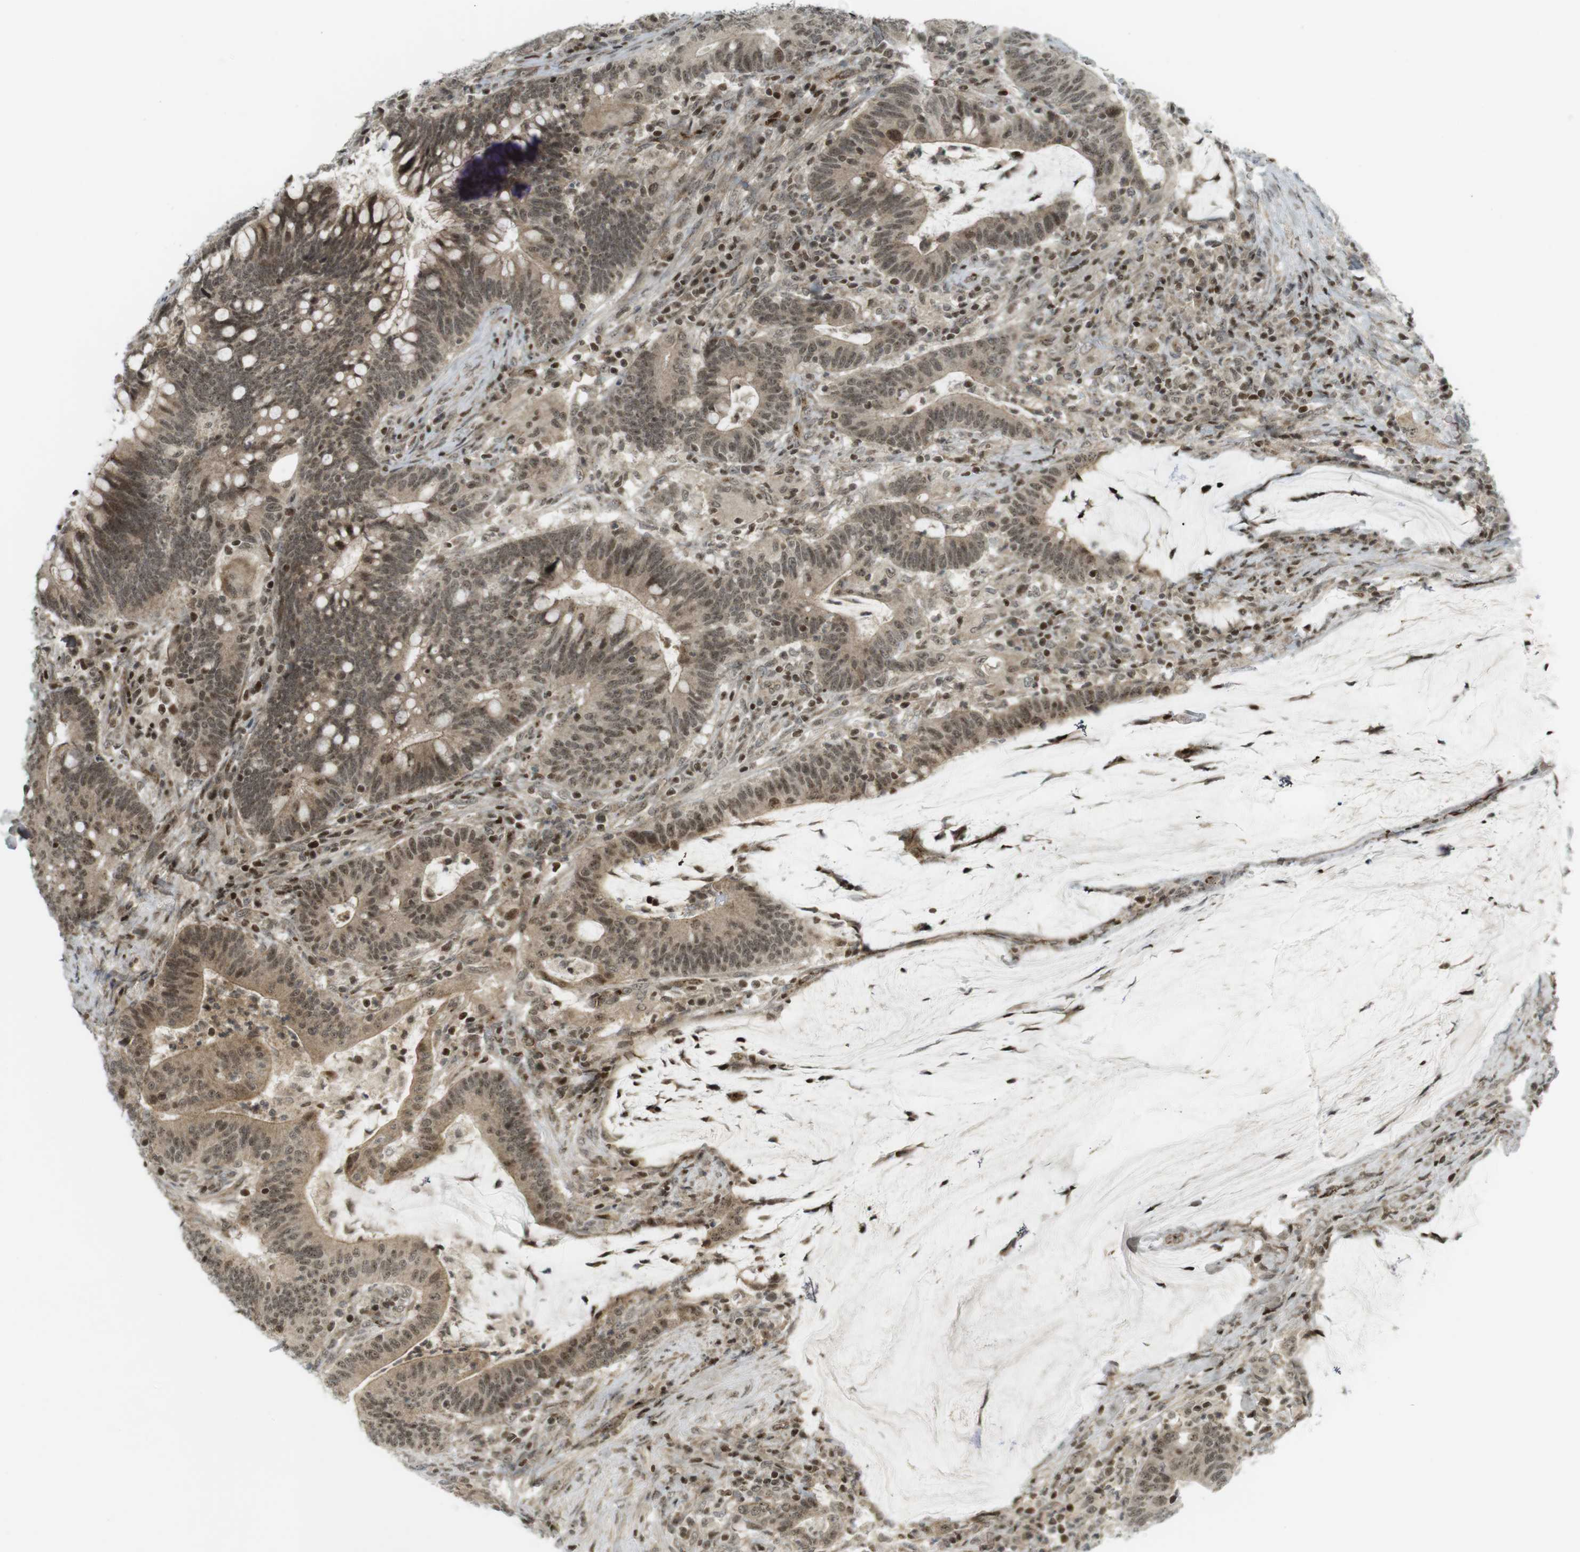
{"staining": {"intensity": "moderate", "quantity": ">75%", "location": "cytoplasmic/membranous,nuclear"}, "tissue": "colorectal cancer", "cell_type": "Tumor cells", "image_type": "cancer", "snomed": [{"axis": "morphology", "description": "Normal tissue, NOS"}, {"axis": "morphology", "description": "Adenocarcinoma, NOS"}, {"axis": "topography", "description": "Colon"}], "caption": "Human colorectal adenocarcinoma stained for a protein (brown) displays moderate cytoplasmic/membranous and nuclear positive expression in approximately >75% of tumor cells.", "gene": "PPP1R13B", "patient": {"sex": "female", "age": 66}}